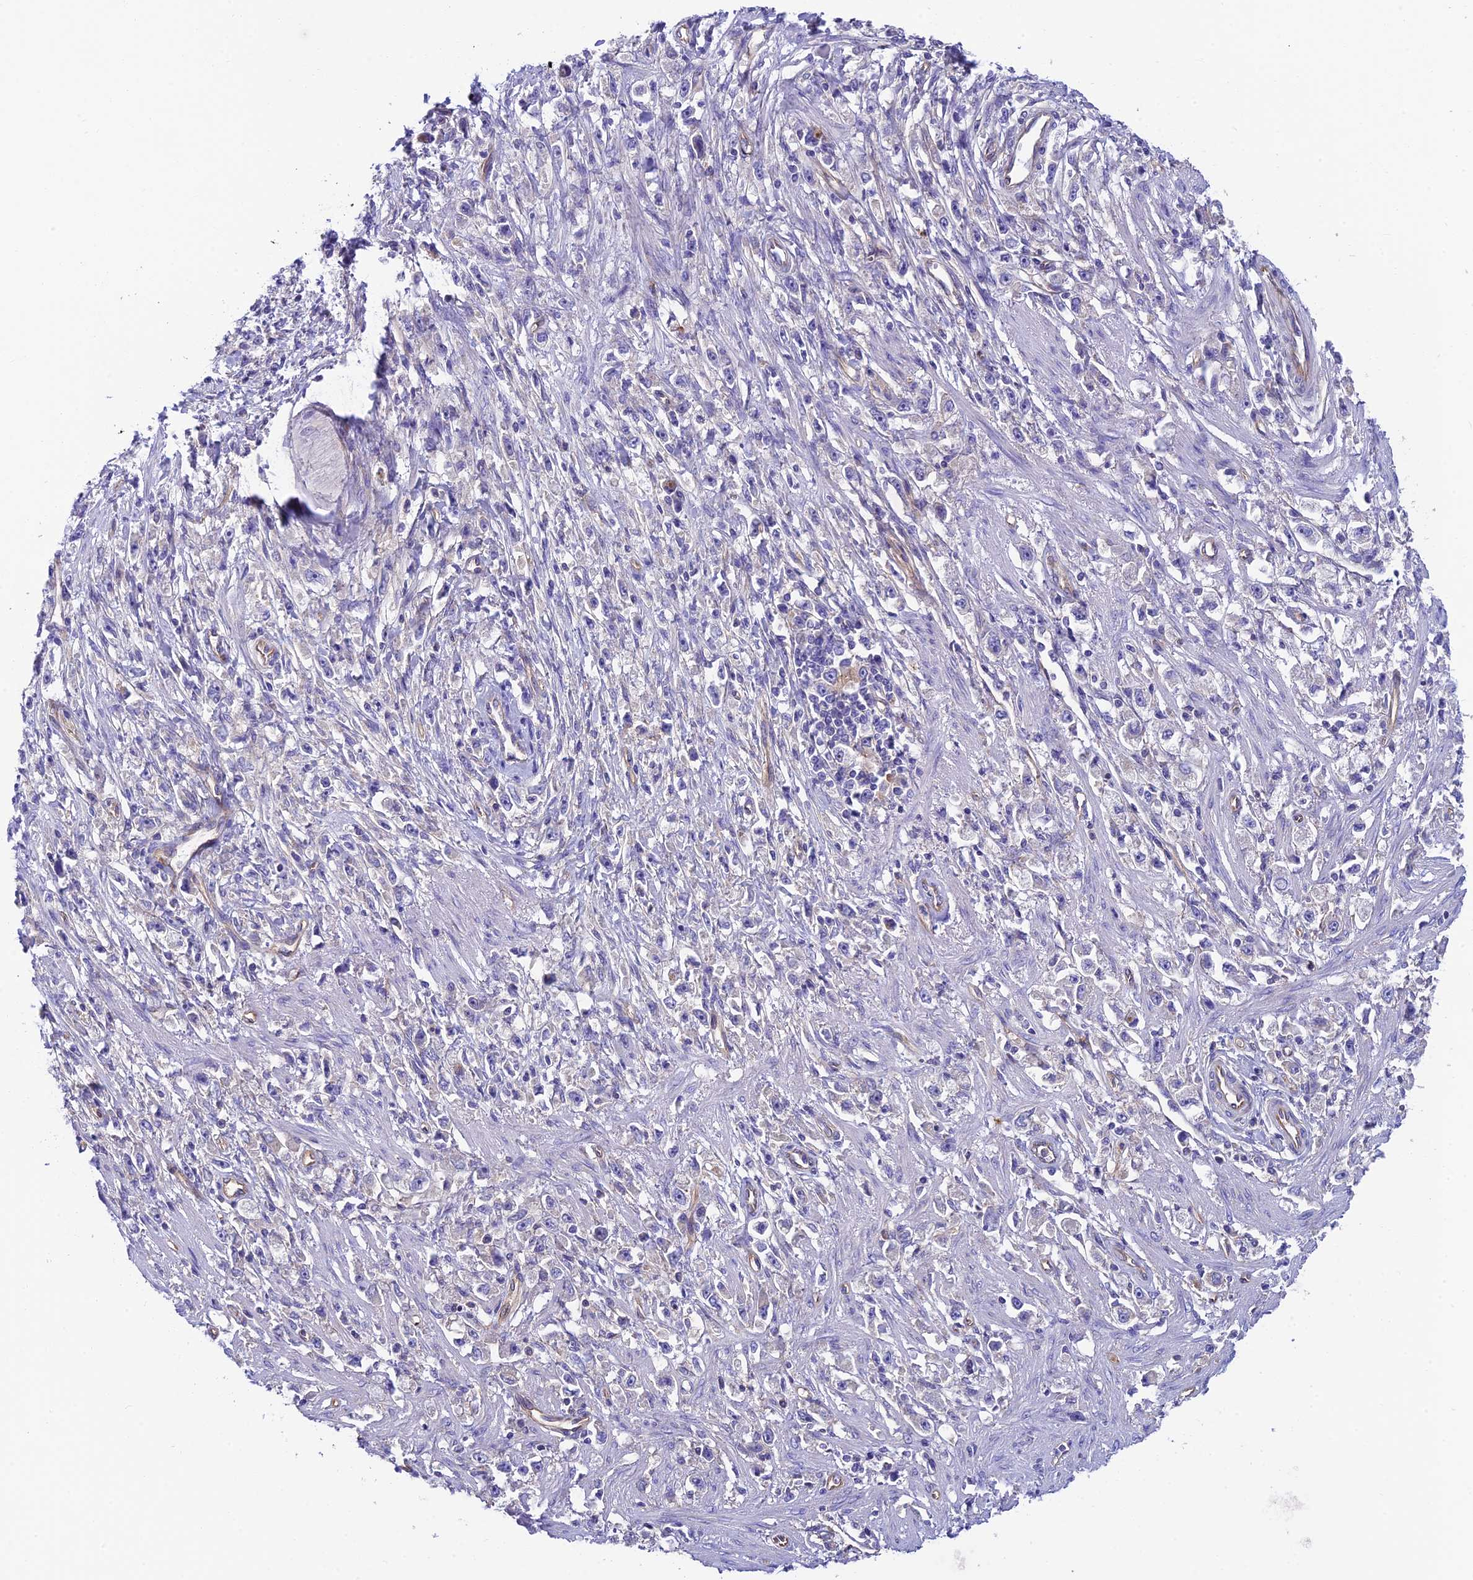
{"staining": {"intensity": "negative", "quantity": "none", "location": "none"}, "tissue": "stomach cancer", "cell_type": "Tumor cells", "image_type": "cancer", "snomed": [{"axis": "morphology", "description": "Adenocarcinoma, NOS"}, {"axis": "topography", "description": "Stomach"}], "caption": "Human stomach adenocarcinoma stained for a protein using immunohistochemistry (IHC) shows no staining in tumor cells.", "gene": "PPFIA3", "patient": {"sex": "female", "age": 59}}